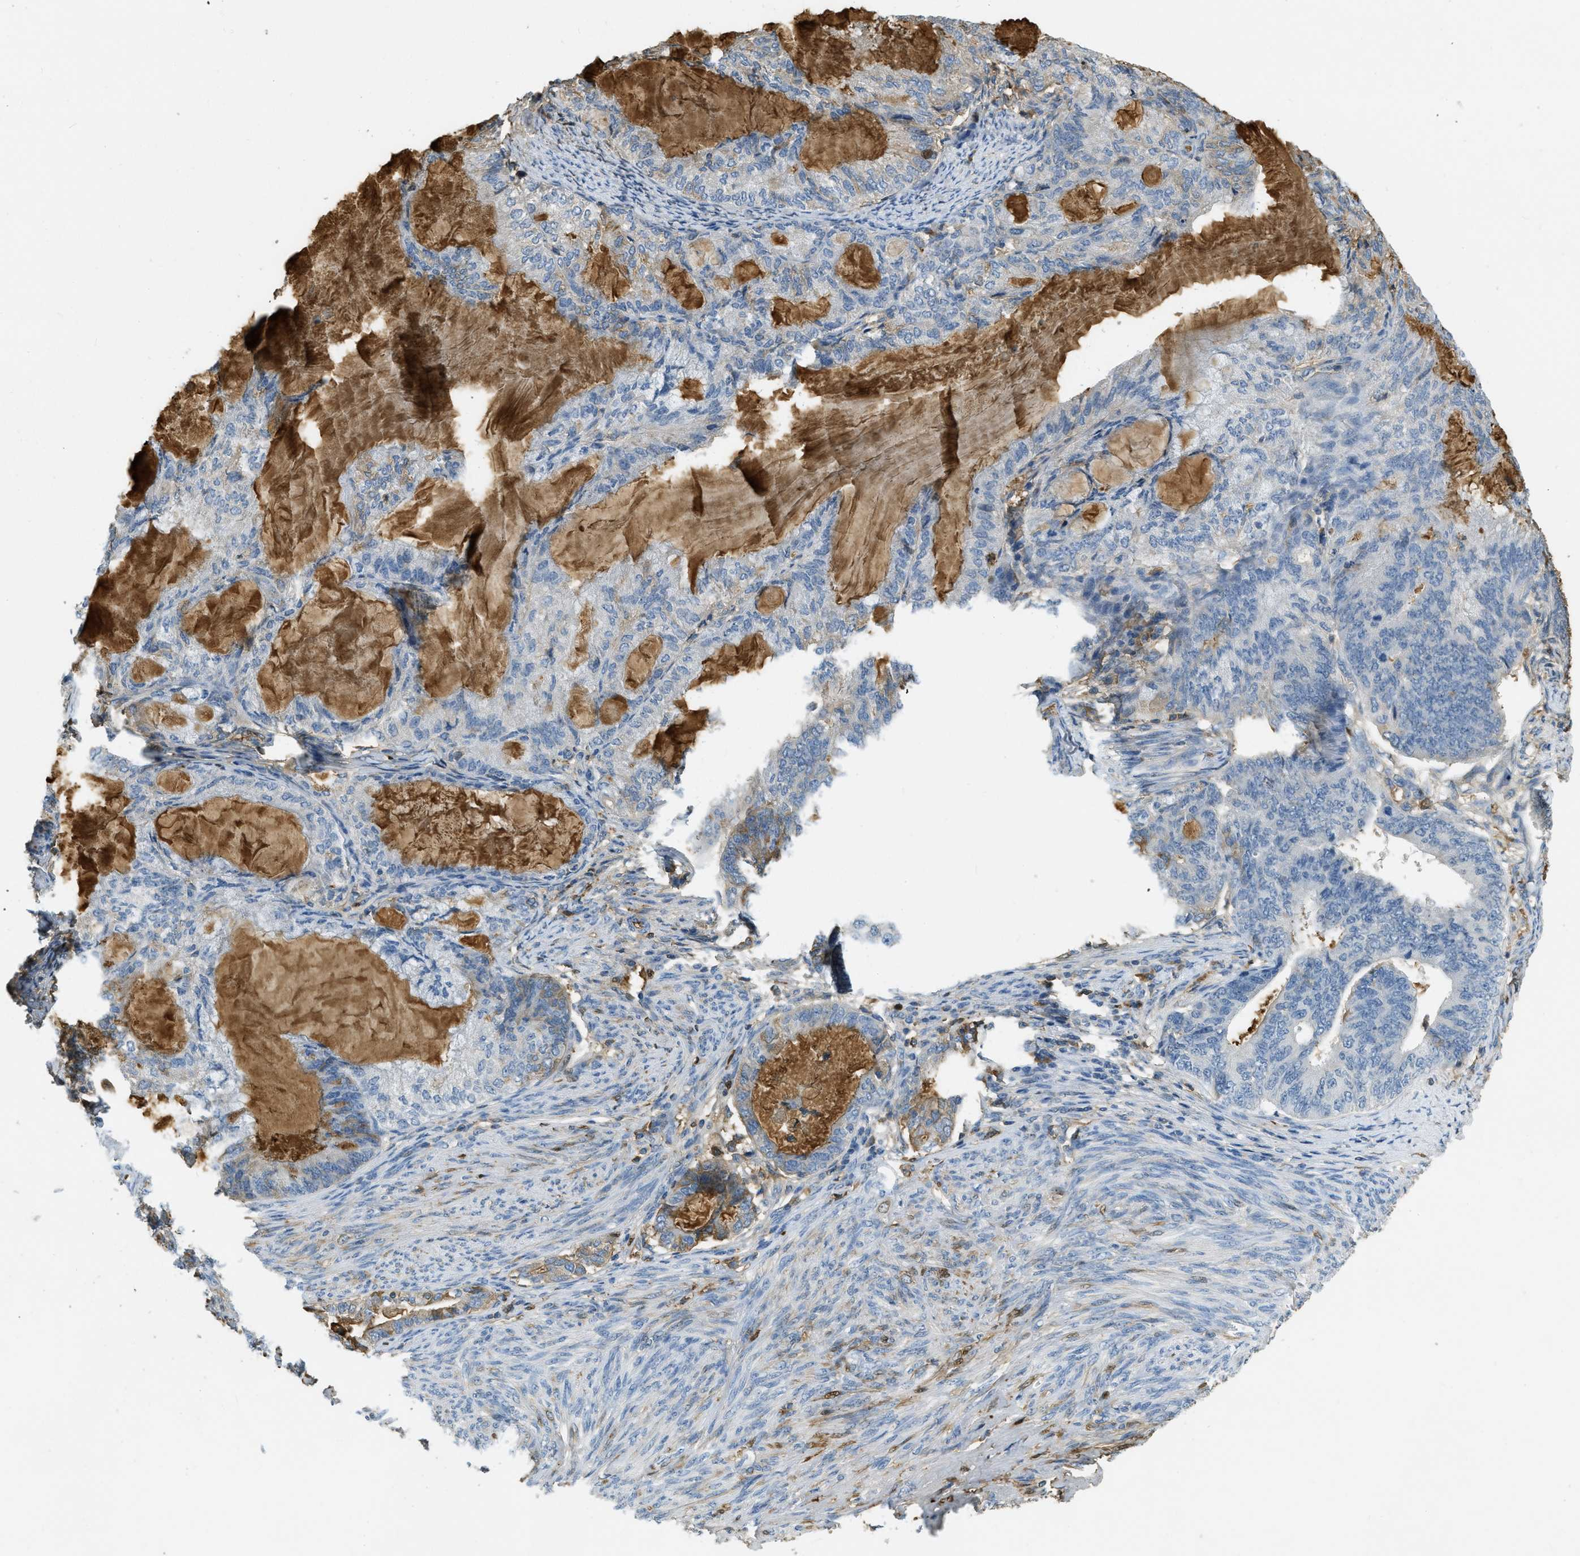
{"staining": {"intensity": "negative", "quantity": "none", "location": "none"}, "tissue": "endometrial cancer", "cell_type": "Tumor cells", "image_type": "cancer", "snomed": [{"axis": "morphology", "description": "Adenocarcinoma, NOS"}, {"axis": "topography", "description": "Endometrium"}], "caption": "IHC of human endometrial cancer (adenocarcinoma) shows no expression in tumor cells. Brightfield microscopy of immunohistochemistry stained with DAB (brown) and hematoxylin (blue), captured at high magnification.", "gene": "PRTN3", "patient": {"sex": "female", "age": 86}}